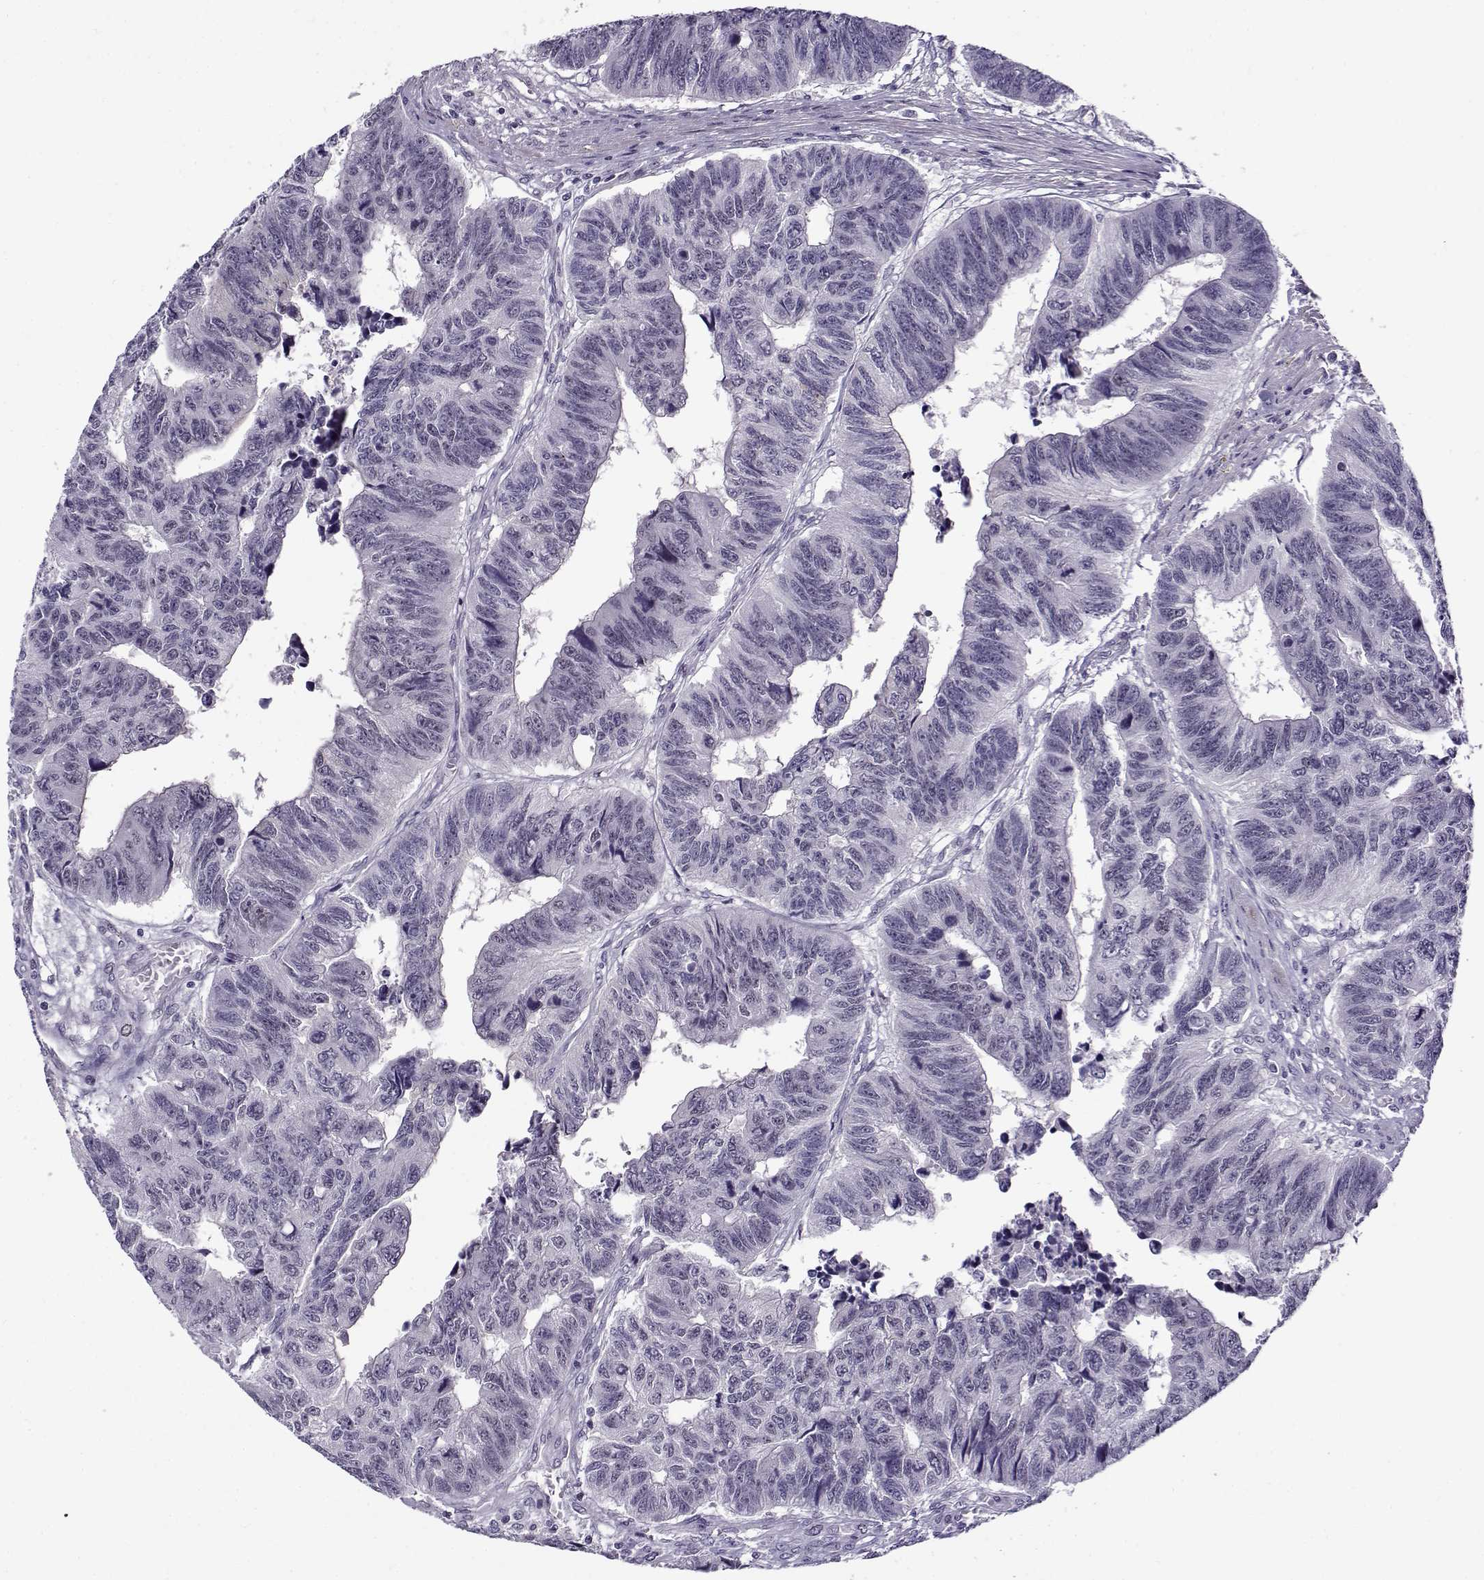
{"staining": {"intensity": "negative", "quantity": "none", "location": "none"}, "tissue": "colorectal cancer", "cell_type": "Tumor cells", "image_type": "cancer", "snomed": [{"axis": "morphology", "description": "Adenocarcinoma, NOS"}, {"axis": "topography", "description": "Rectum"}], "caption": "The histopathology image demonstrates no staining of tumor cells in adenocarcinoma (colorectal).", "gene": "BACH1", "patient": {"sex": "female", "age": 85}}